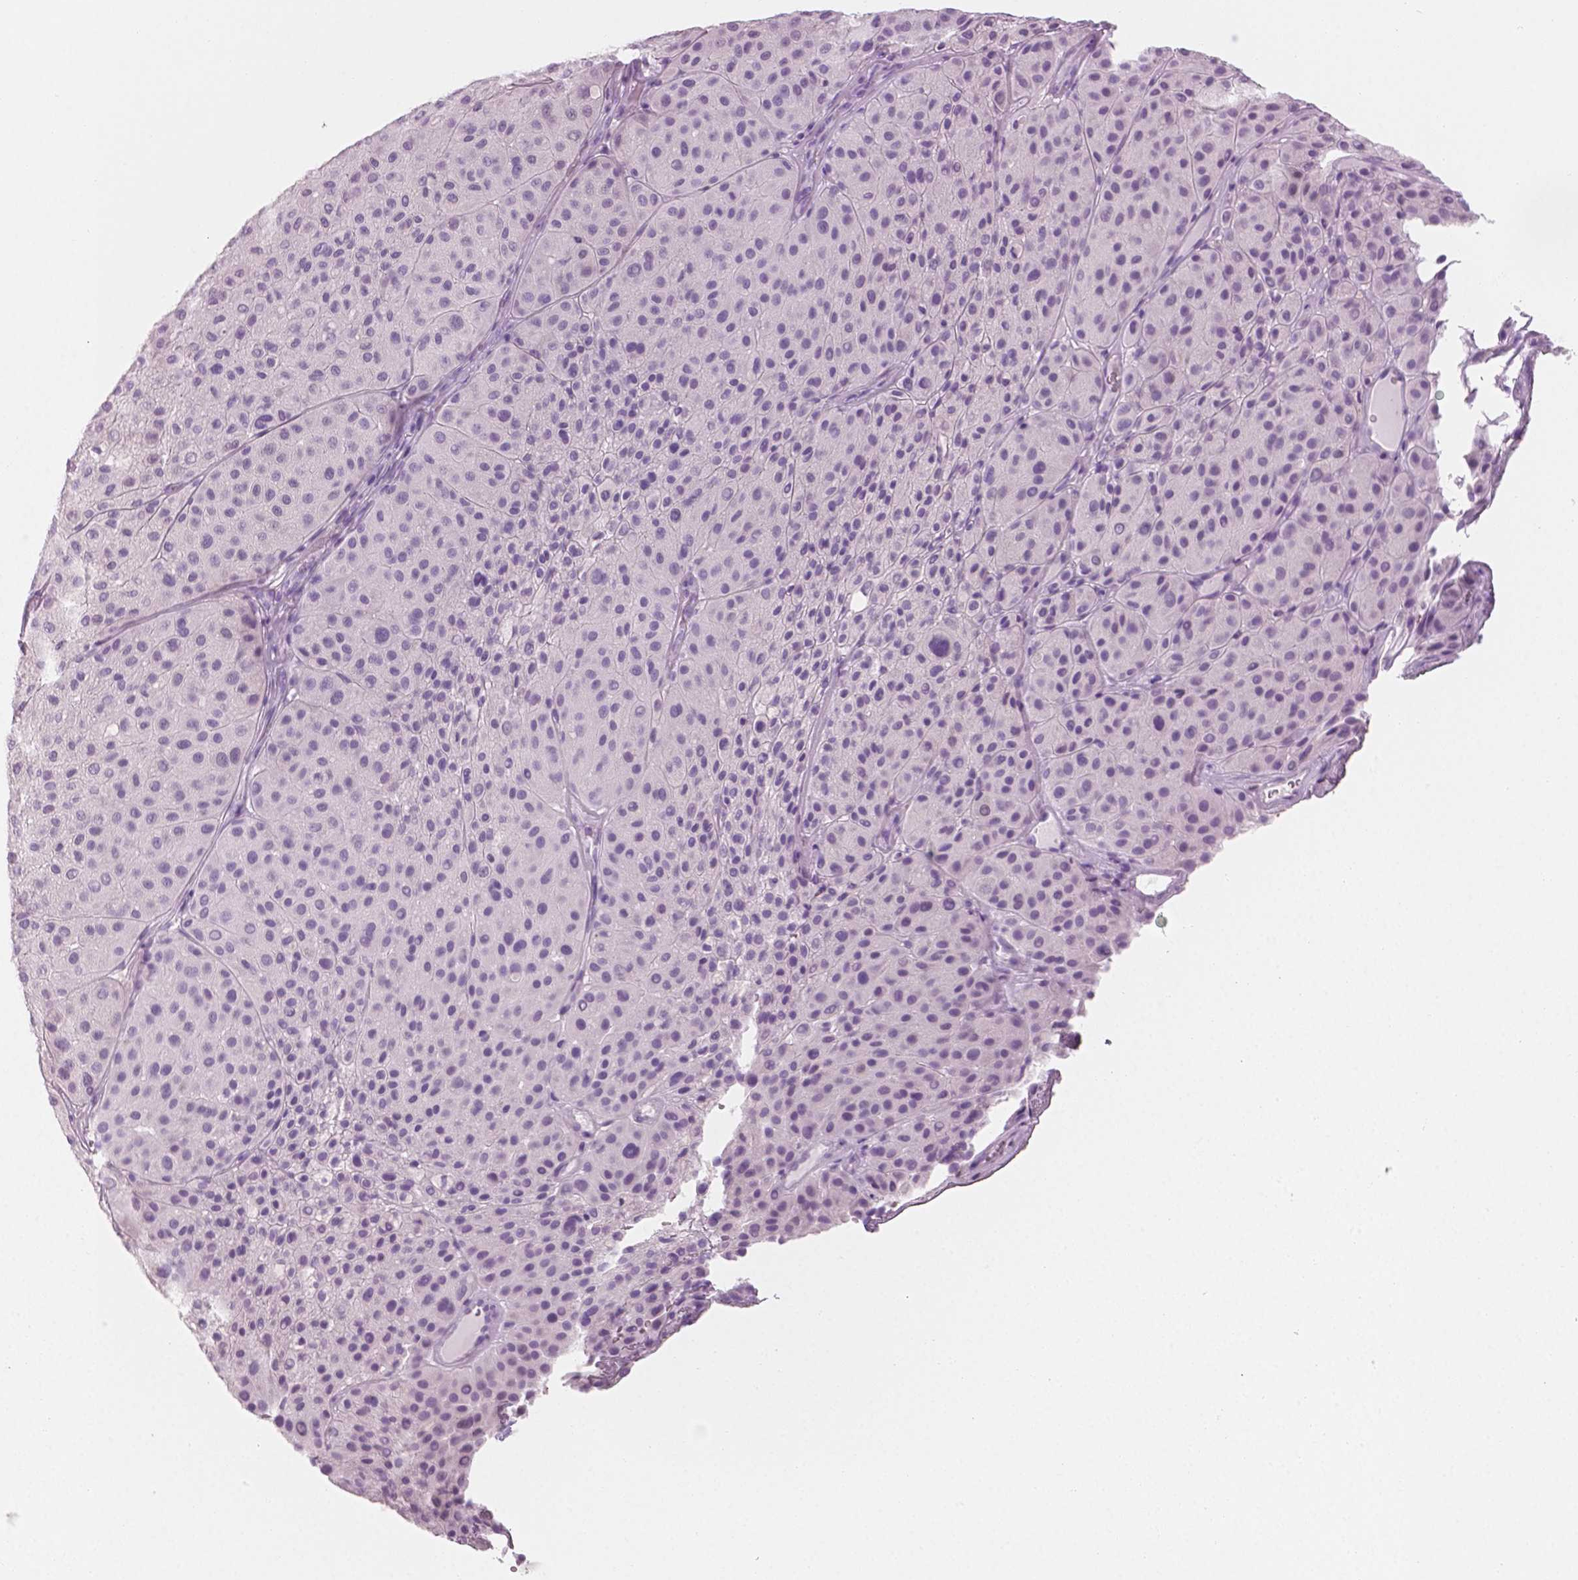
{"staining": {"intensity": "negative", "quantity": "none", "location": "none"}, "tissue": "melanoma", "cell_type": "Tumor cells", "image_type": "cancer", "snomed": [{"axis": "morphology", "description": "Malignant melanoma, Metastatic site"}, {"axis": "topography", "description": "Smooth muscle"}], "caption": "A high-resolution image shows immunohistochemistry (IHC) staining of malignant melanoma (metastatic site), which reveals no significant staining in tumor cells.", "gene": "PLIN4", "patient": {"sex": "male", "age": 41}}